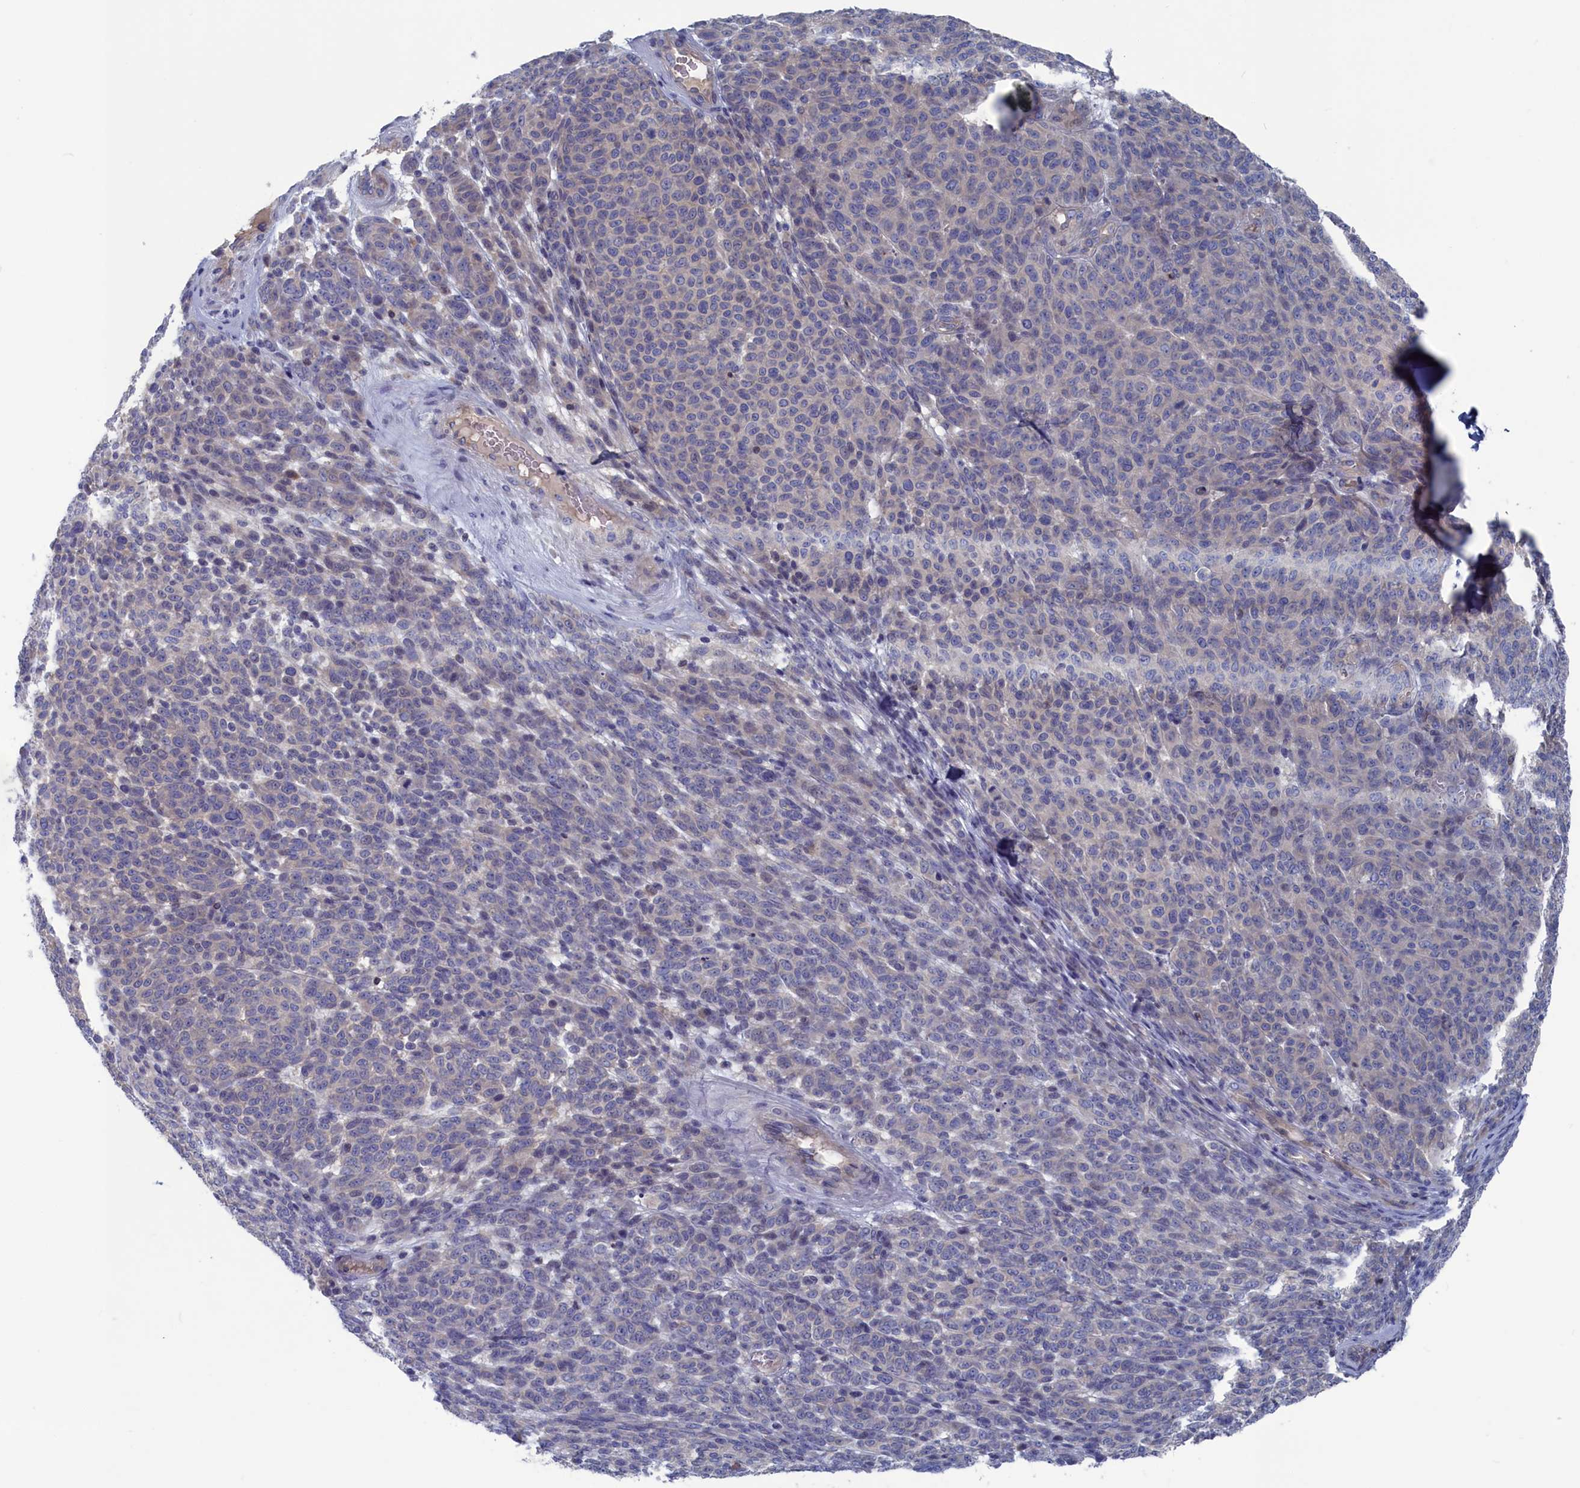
{"staining": {"intensity": "negative", "quantity": "none", "location": "none"}, "tissue": "melanoma", "cell_type": "Tumor cells", "image_type": "cancer", "snomed": [{"axis": "morphology", "description": "Malignant melanoma, NOS"}, {"axis": "topography", "description": "Skin"}], "caption": "Tumor cells are negative for protein expression in human melanoma.", "gene": "CEND1", "patient": {"sex": "male", "age": 49}}